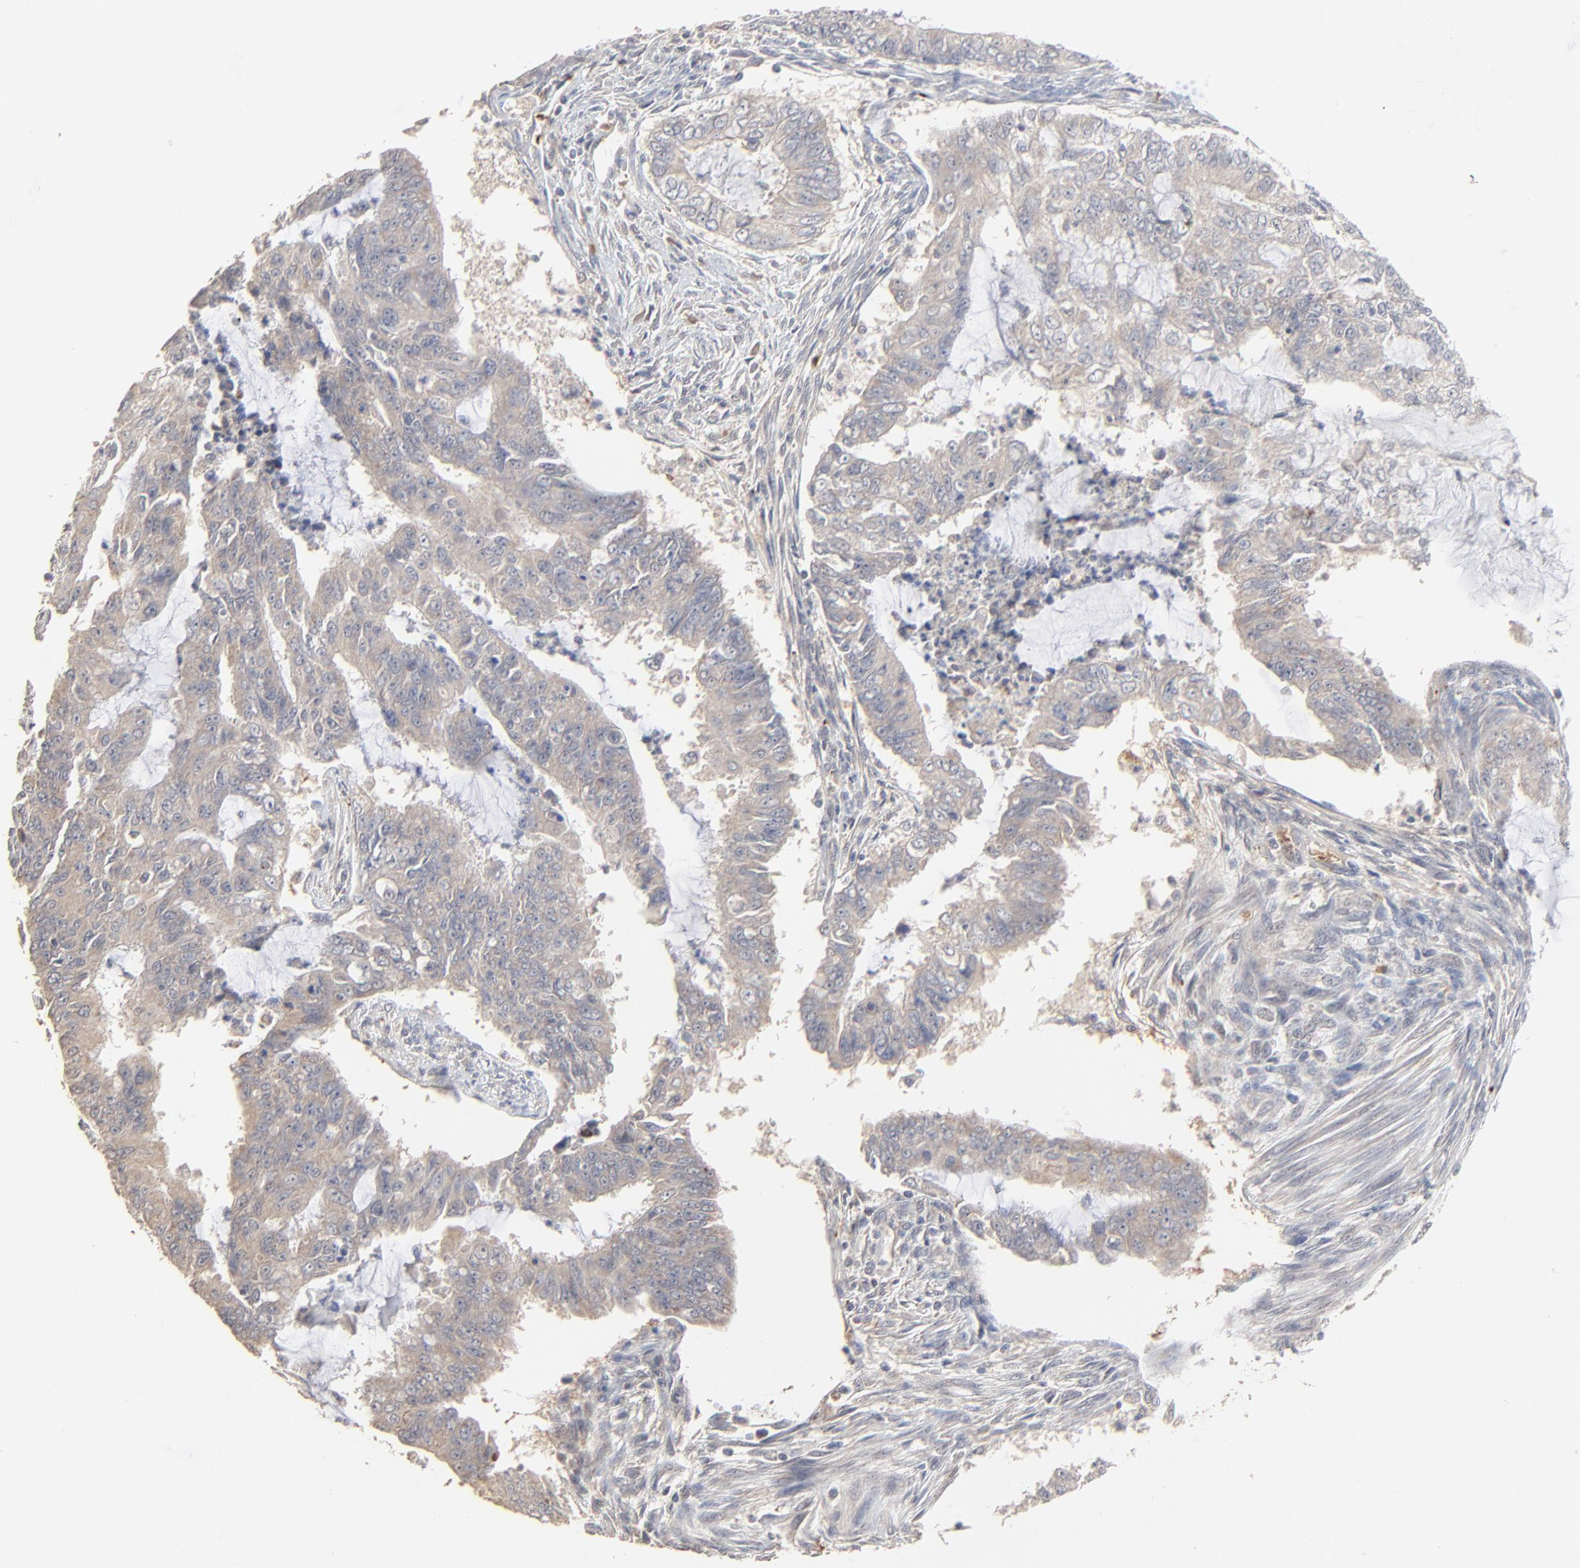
{"staining": {"intensity": "weak", "quantity": ">75%", "location": "cytoplasmic/membranous"}, "tissue": "endometrial cancer", "cell_type": "Tumor cells", "image_type": "cancer", "snomed": [{"axis": "morphology", "description": "Adenocarcinoma, NOS"}, {"axis": "topography", "description": "Endometrium"}], "caption": "Weak cytoplasmic/membranous staining is seen in about >75% of tumor cells in endometrial cancer.", "gene": "FANCB", "patient": {"sex": "female", "age": 75}}